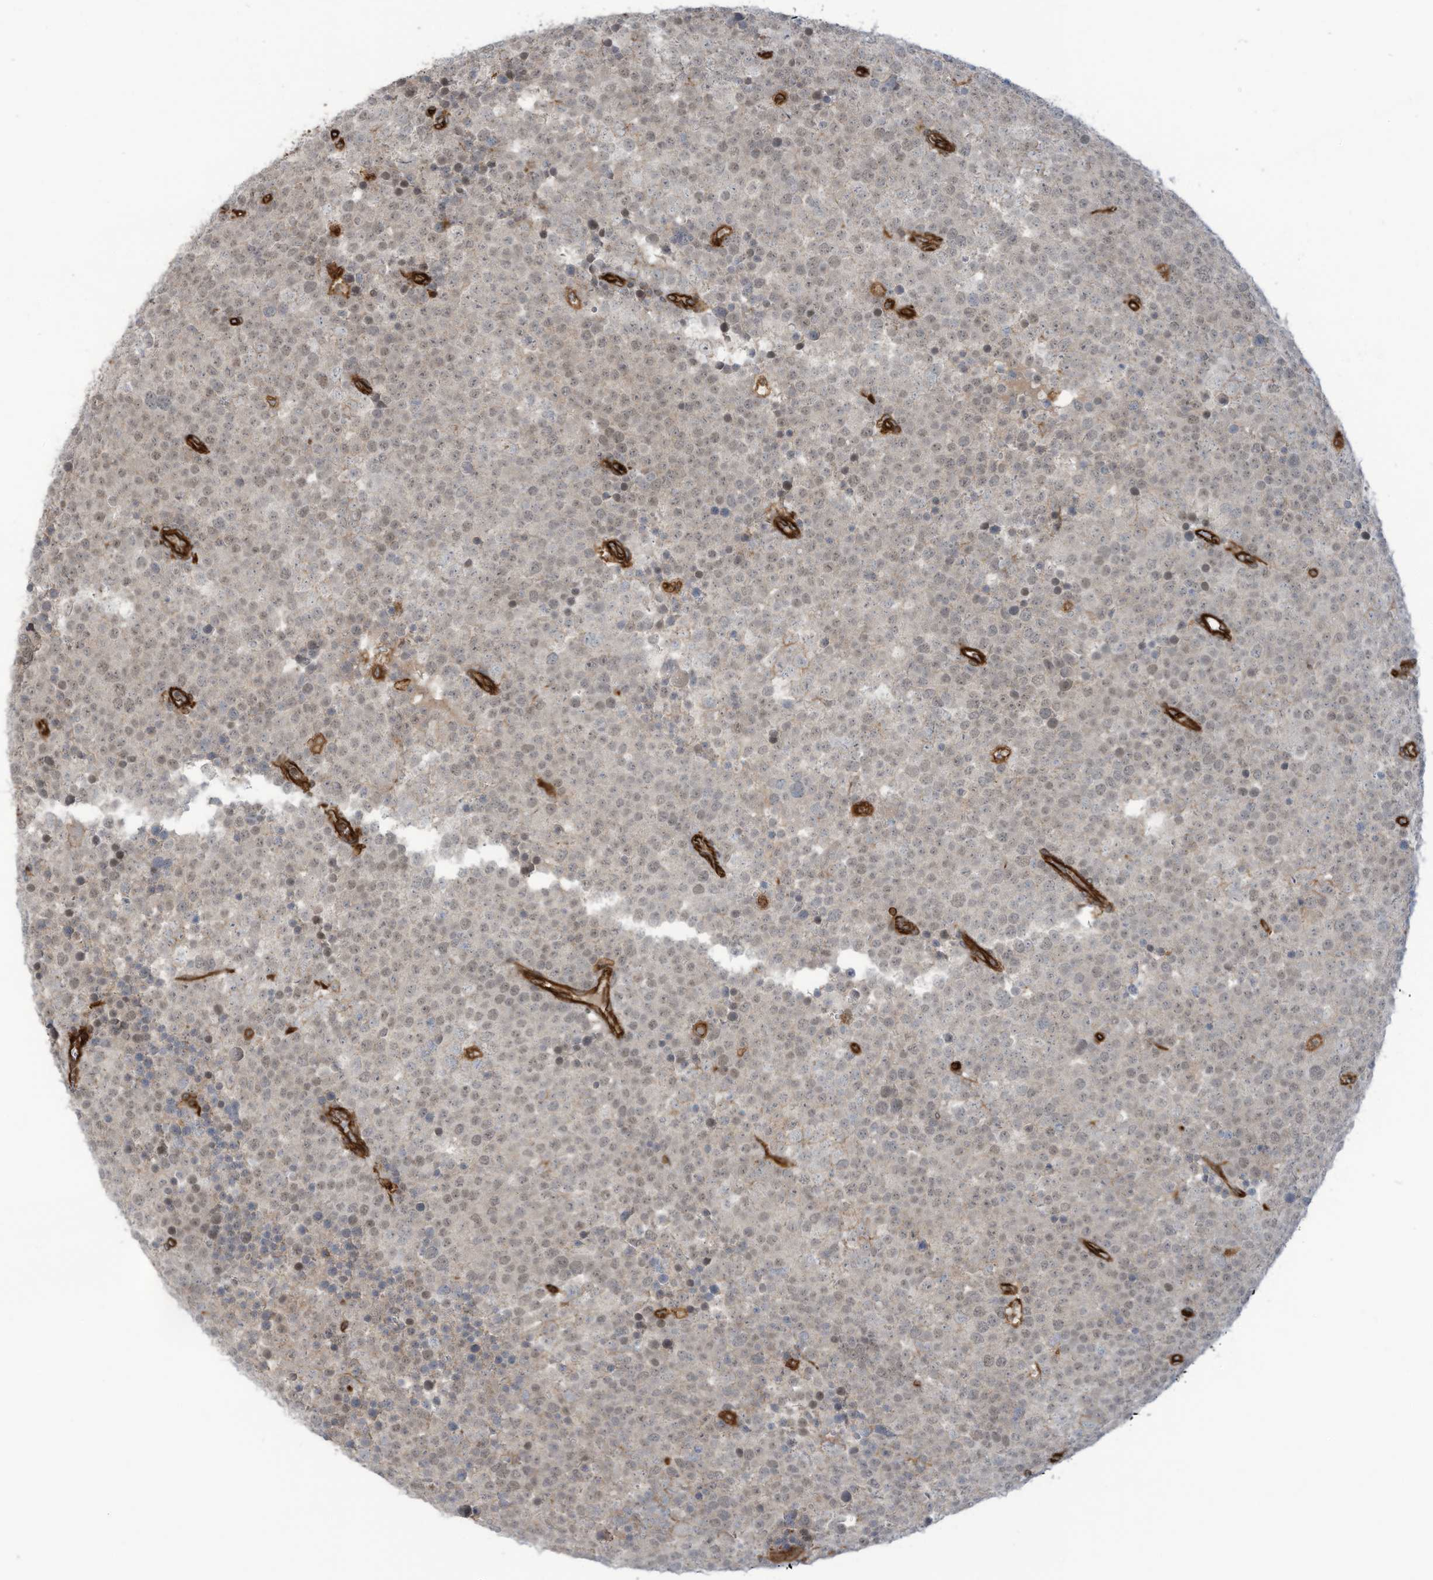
{"staining": {"intensity": "weak", "quantity": "25%-75%", "location": "nuclear"}, "tissue": "testis cancer", "cell_type": "Tumor cells", "image_type": "cancer", "snomed": [{"axis": "morphology", "description": "Seminoma, NOS"}, {"axis": "topography", "description": "Testis"}], "caption": "Immunohistochemistry image of neoplastic tissue: human seminoma (testis) stained using IHC displays low levels of weak protein expression localized specifically in the nuclear of tumor cells, appearing as a nuclear brown color.", "gene": "SLC9A2", "patient": {"sex": "male", "age": 71}}